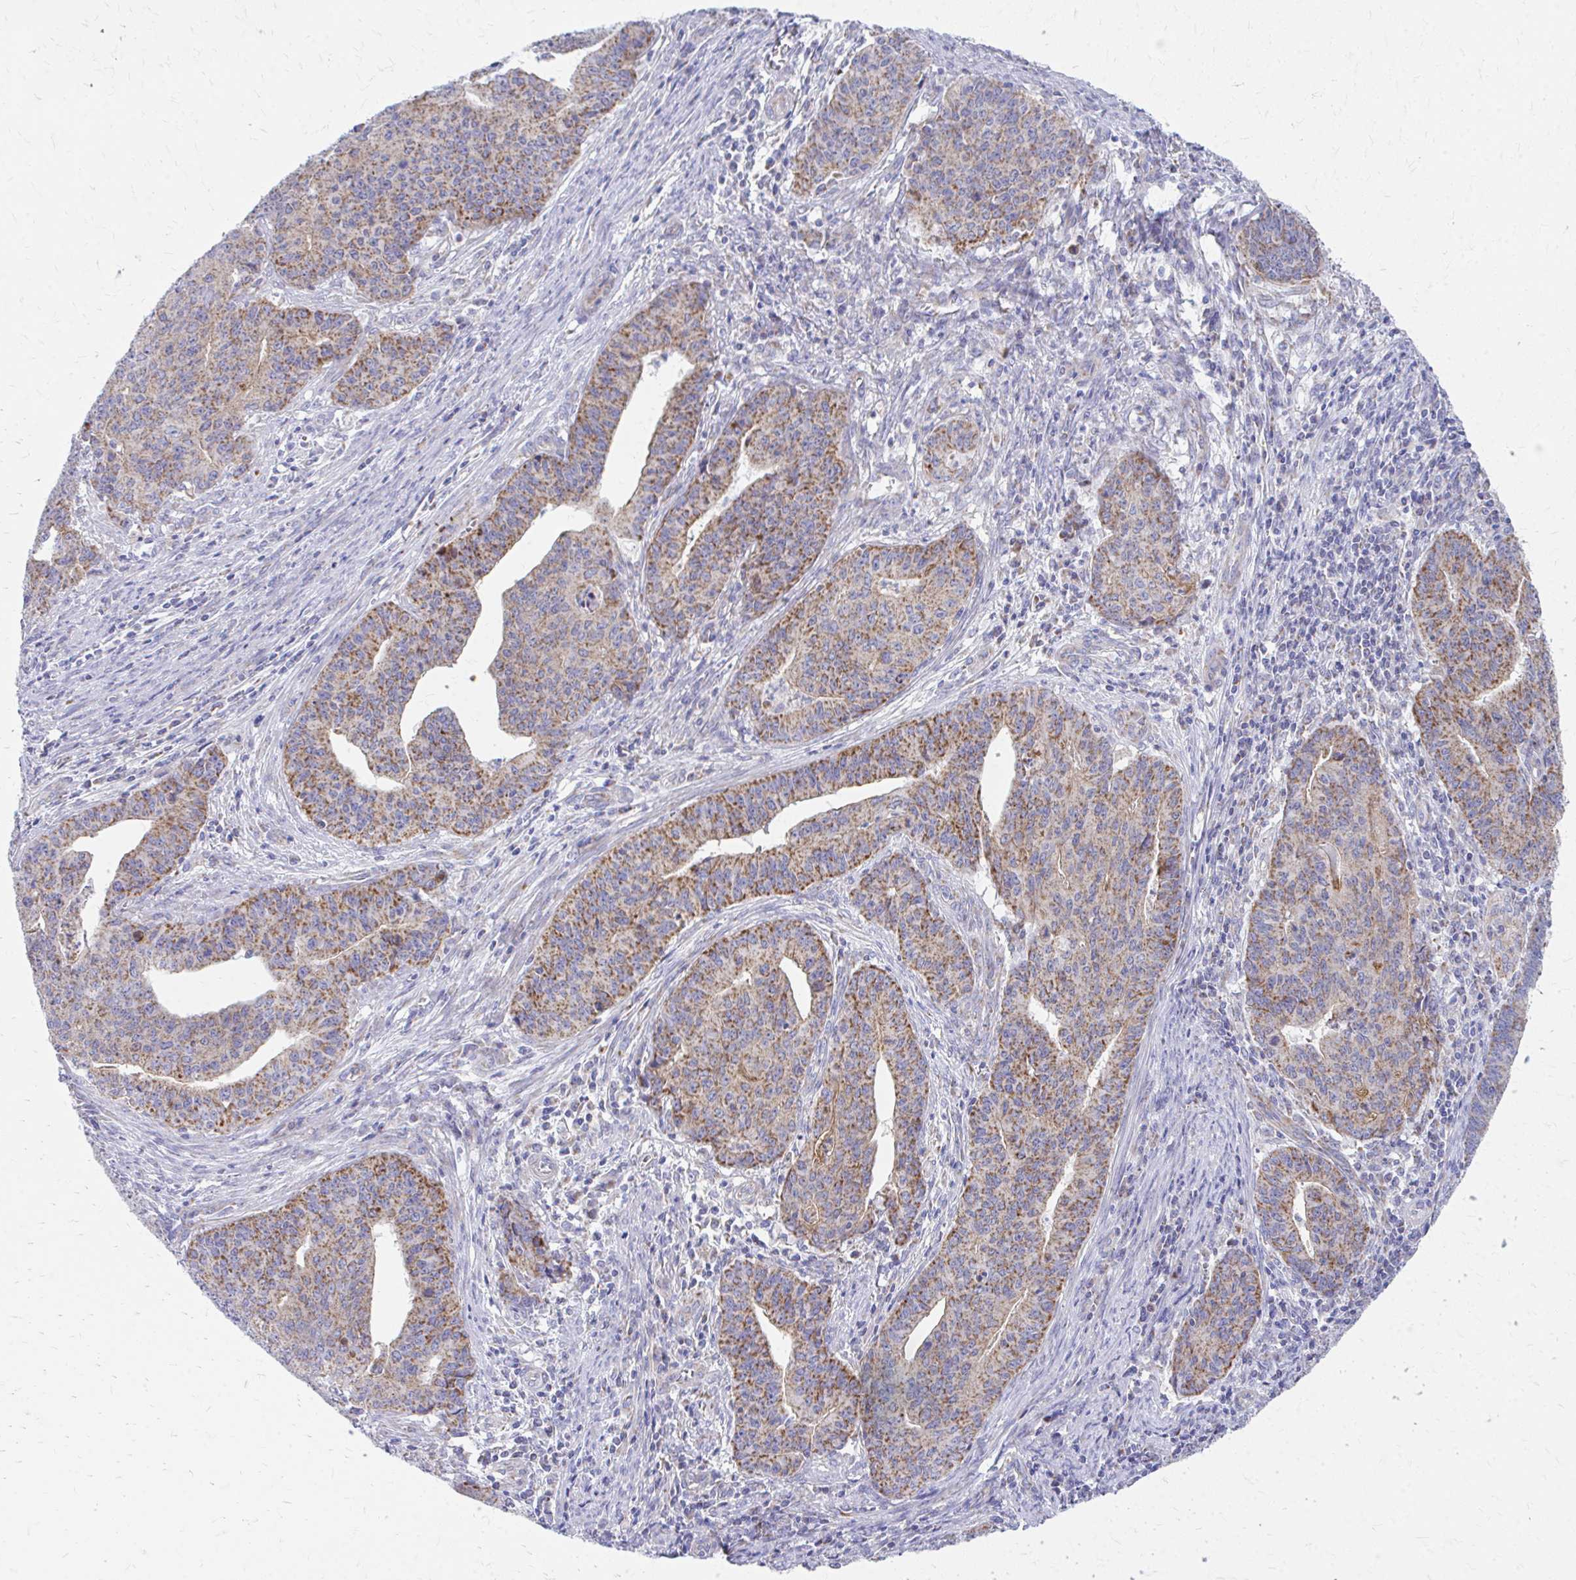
{"staining": {"intensity": "moderate", "quantity": ">75%", "location": "cytoplasmic/membranous"}, "tissue": "endometrial cancer", "cell_type": "Tumor cells", "image_type": "cancer", "snomed": [{"axis": "morphology", "description": "Adenocarcinoma, NOS"}, {"axis": "topography", "description": "Endometrium"}], "caption": "This is an image of immunohistochemistry staining of adenocarcinoma (endometrial), which shows moderate expression in the cytoplasmic/membranous of tumor cells.", "gene": "MRPL19", "patient": {"sex": "female", "age": 59}}